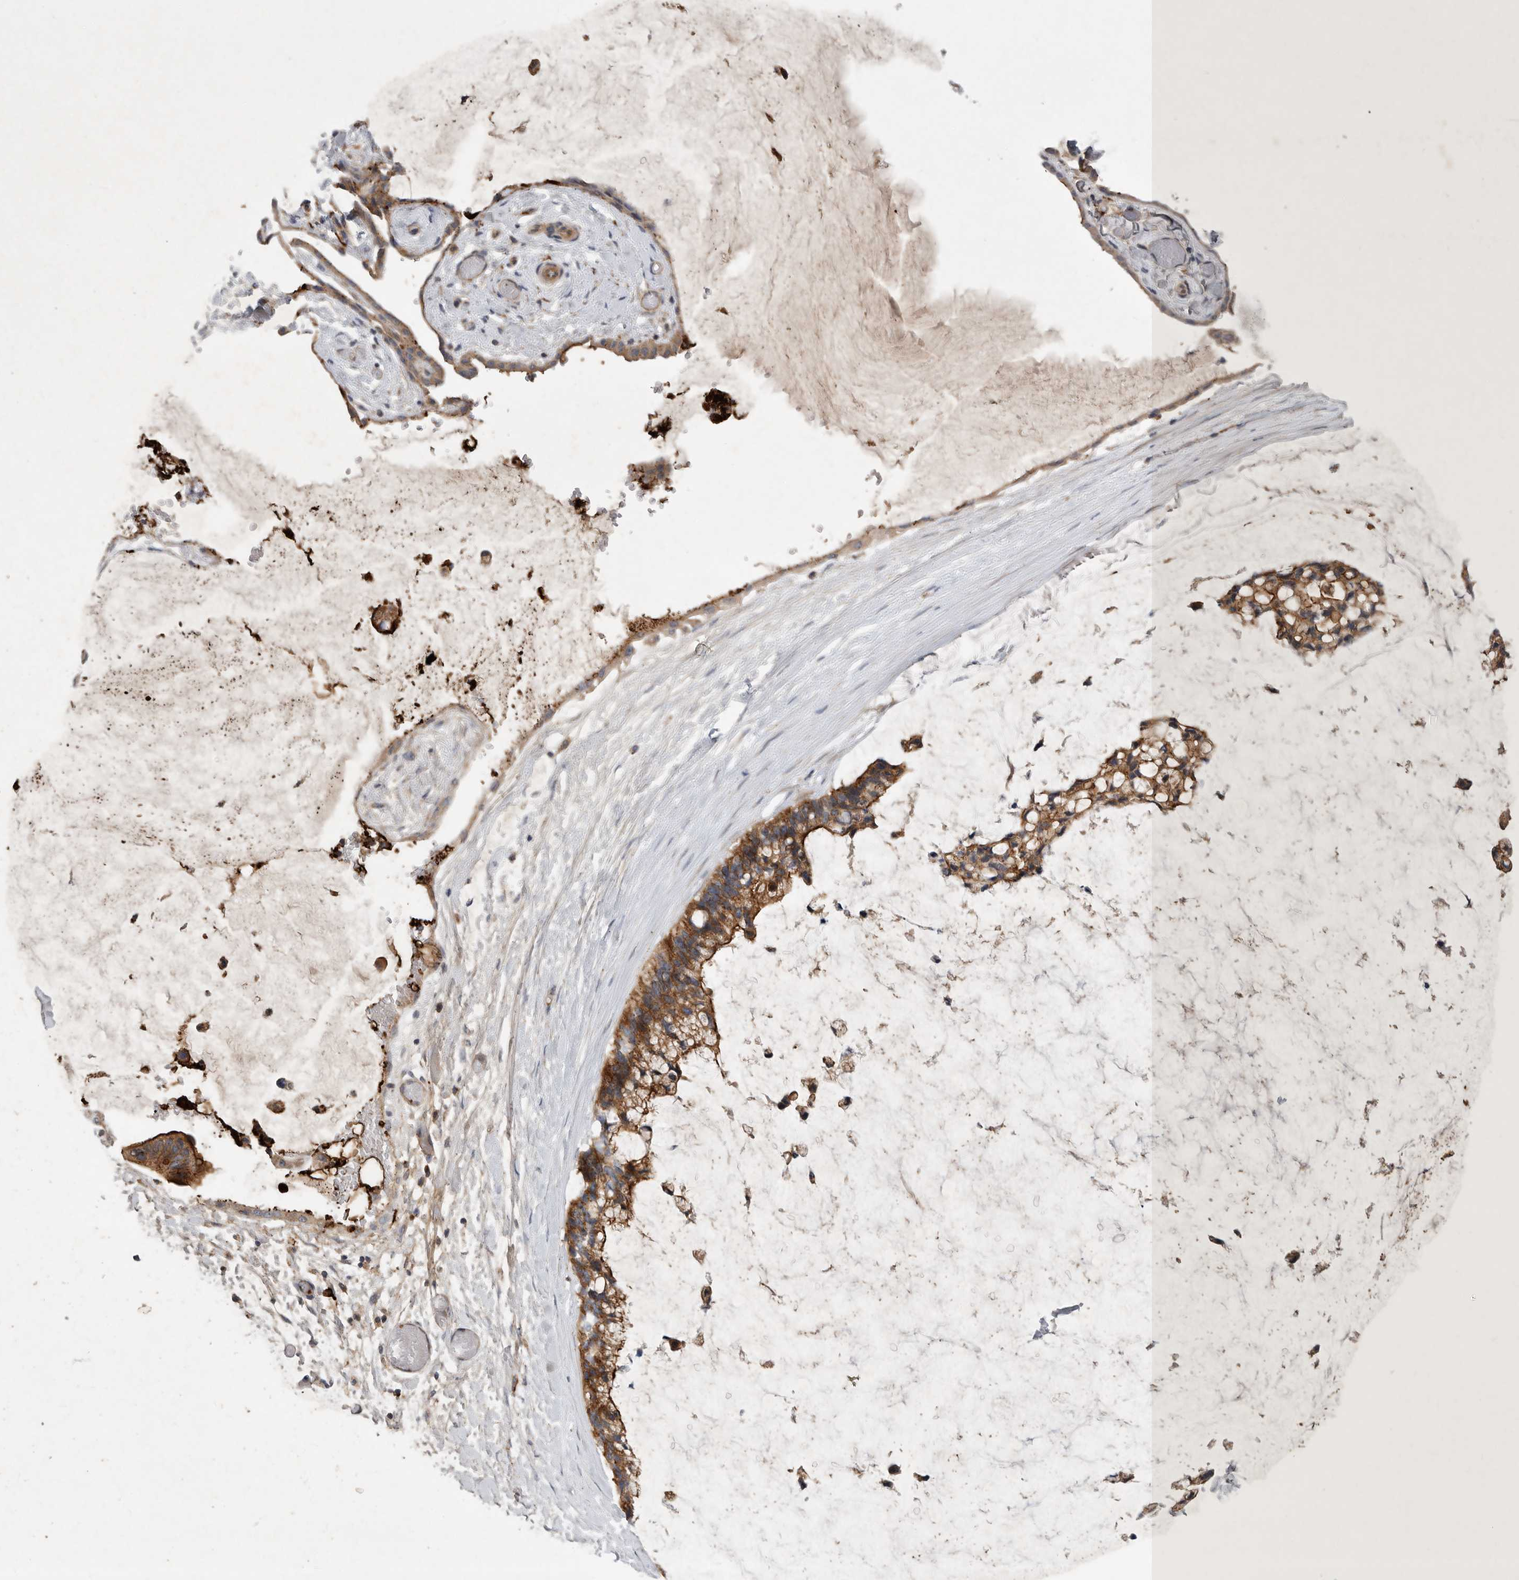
{"staining": {"intensity": "weak", "quantity": ">75%", "location": "cytoplasmic/membranous"}, "tissue": "ovarian cancer", "cell_type": "Tumor cells", "image_type": "cancer", "snomed": [{"axis": "morphology", "description": "Cystadenocarcinoma, mucinous, NOS"}, {"axis": "topography", "description": "Ovary"}], "caption": "About >75% of tumor cells in human ovarian cancer (mucinous cystadenocarcinoma) reveal weak cytoplasmic/membranous protein expression as visualized by brown immunohistochemical staining.", "gene": "MLPH", "patient": {"sex": "female", "age": 39}}